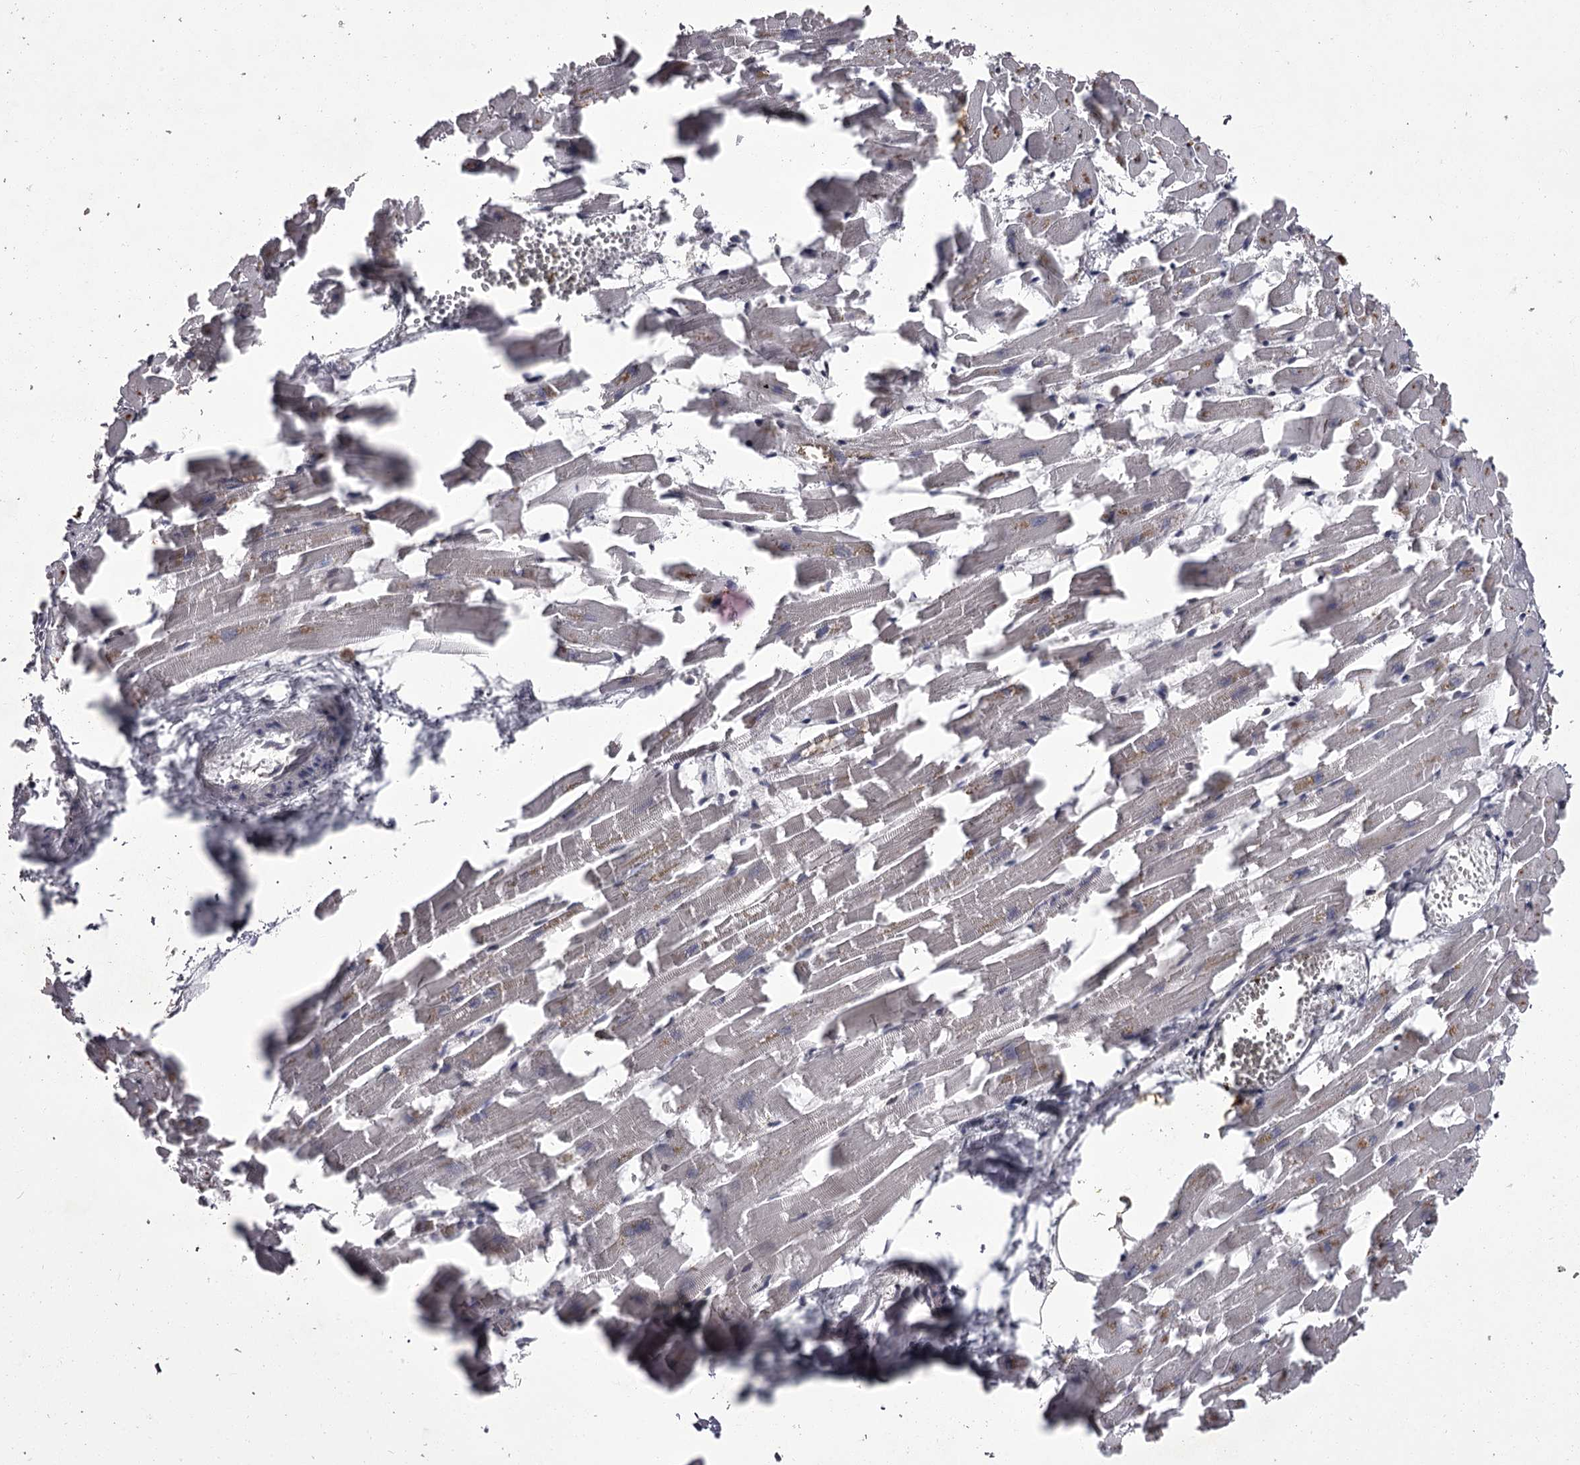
{"staining": {"intensity": "weak", "quantity": "<25%", "location": "cytoplasmic/membranous"}, "tissue": "heart muscle", "cell_type": "Cardiomyocytes", "image_type": "normal", "snomed": [{"axis": "morphology", "description": "Normal tissue, NOS"}, {"axis": "topography", "description": "Heart"}], "caption": "DAB immunohistochemical staining of unremarkable human heart muscle reveals no significant positivity in cardiomyocytes. The staining was performed using DAB to visualize the protein expression in brown, while the nuclei were stained in blue with hematoxylin (Magnification: 20x).", "gene": "CCDC92", "patient": {"sex": "female", "age": 64}}